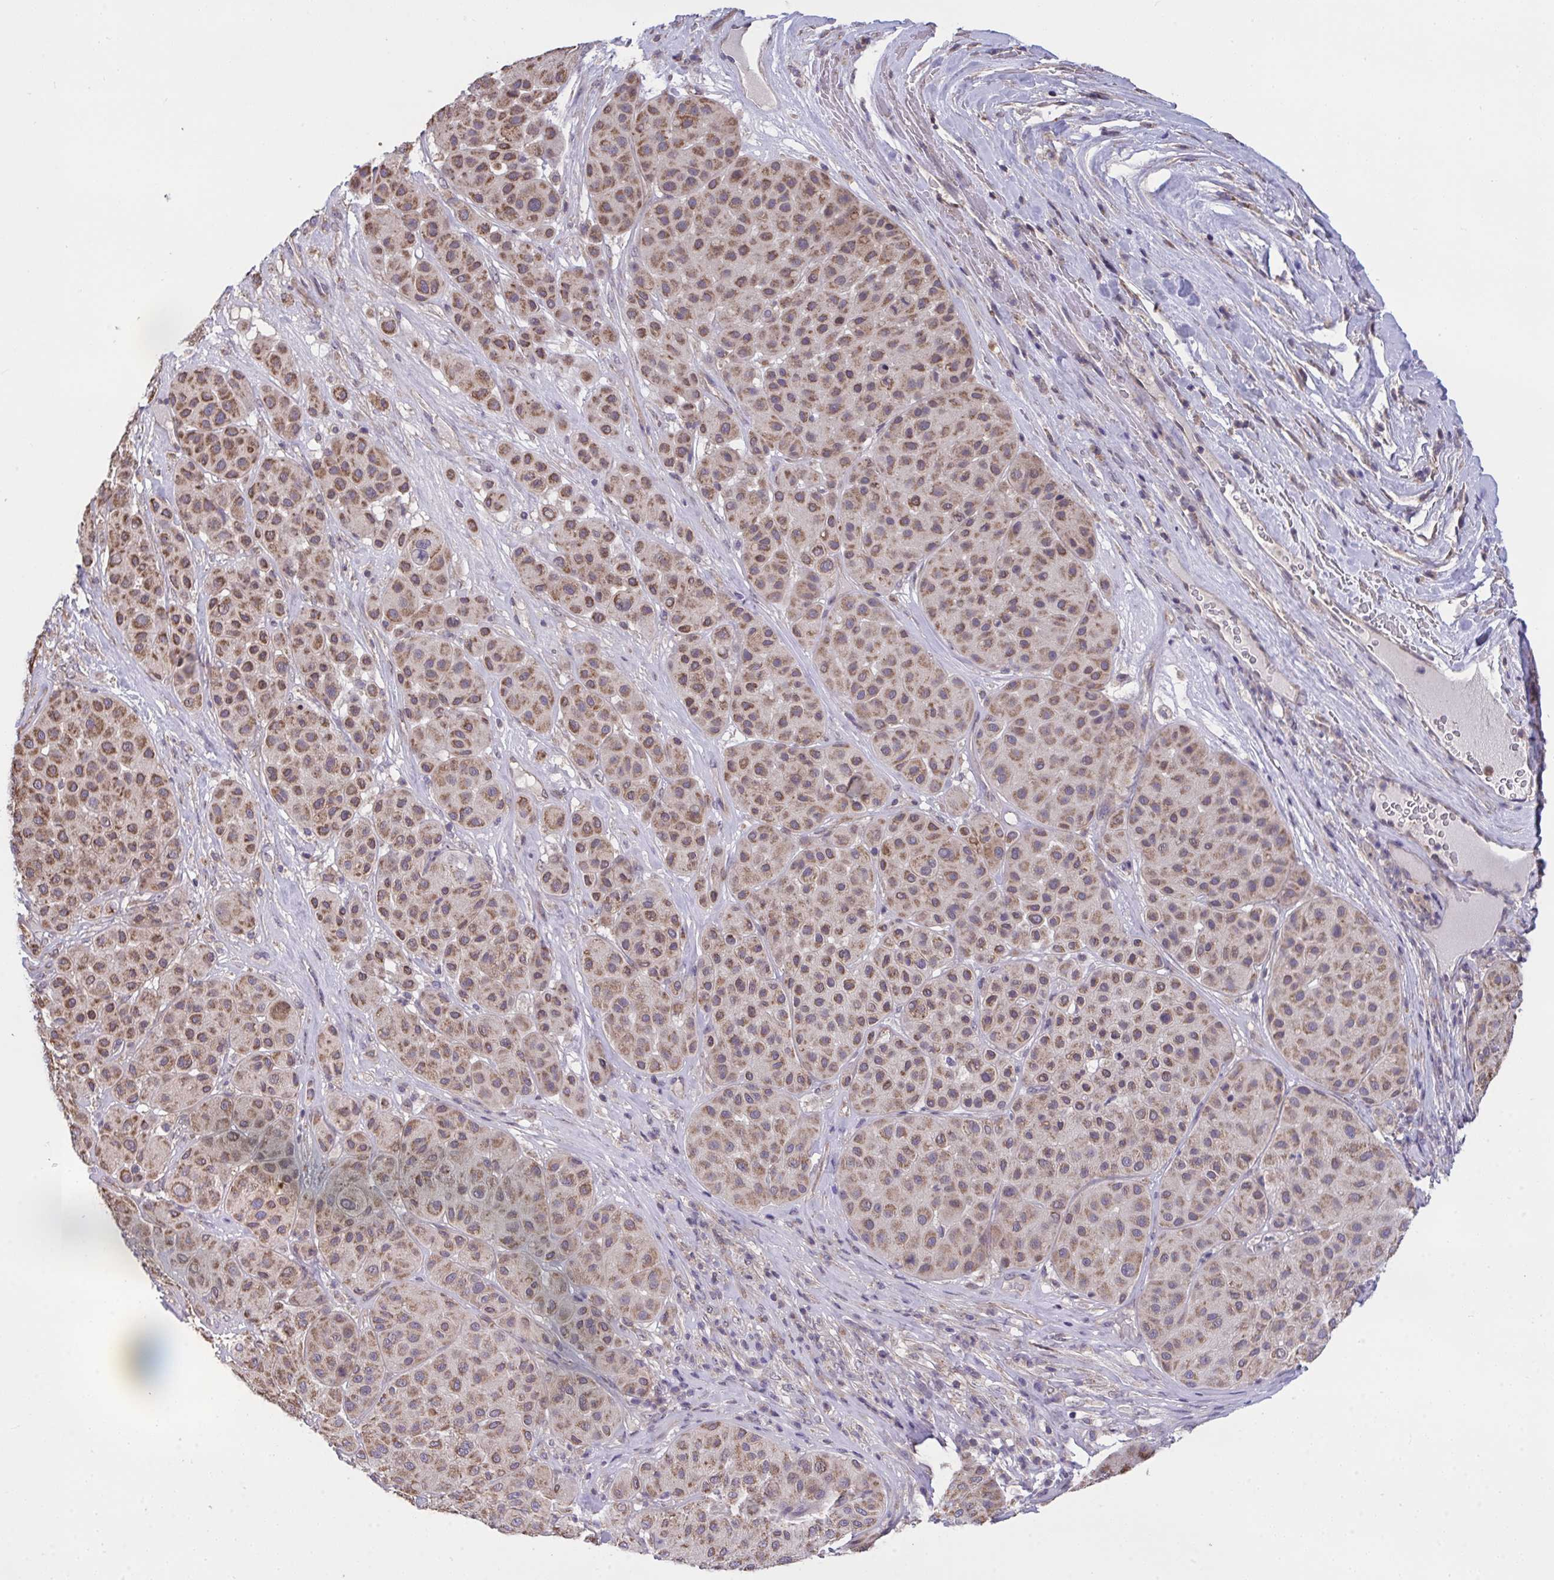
{"staining": {"intensity": "weak", "quantity": ">75%", "location": "cytoplasmic/membranous"}, "tissue": "melanoma", "cell_type": "Tumor cells", "image_type": "cancer", "snomed": [{"axis": "morphology", "description": "Malignant melanoma, Metastatic site"}, {"axis": "topography", "description": "Smooth muscle"}], "caption": "Melanoma stained with a brown dye demonstrates weak cytoplasmic/membranous positive expression in about >75% of tumor cells.", "gene": "PPM1H", "patient": {"sex": "male", "age": 41}}